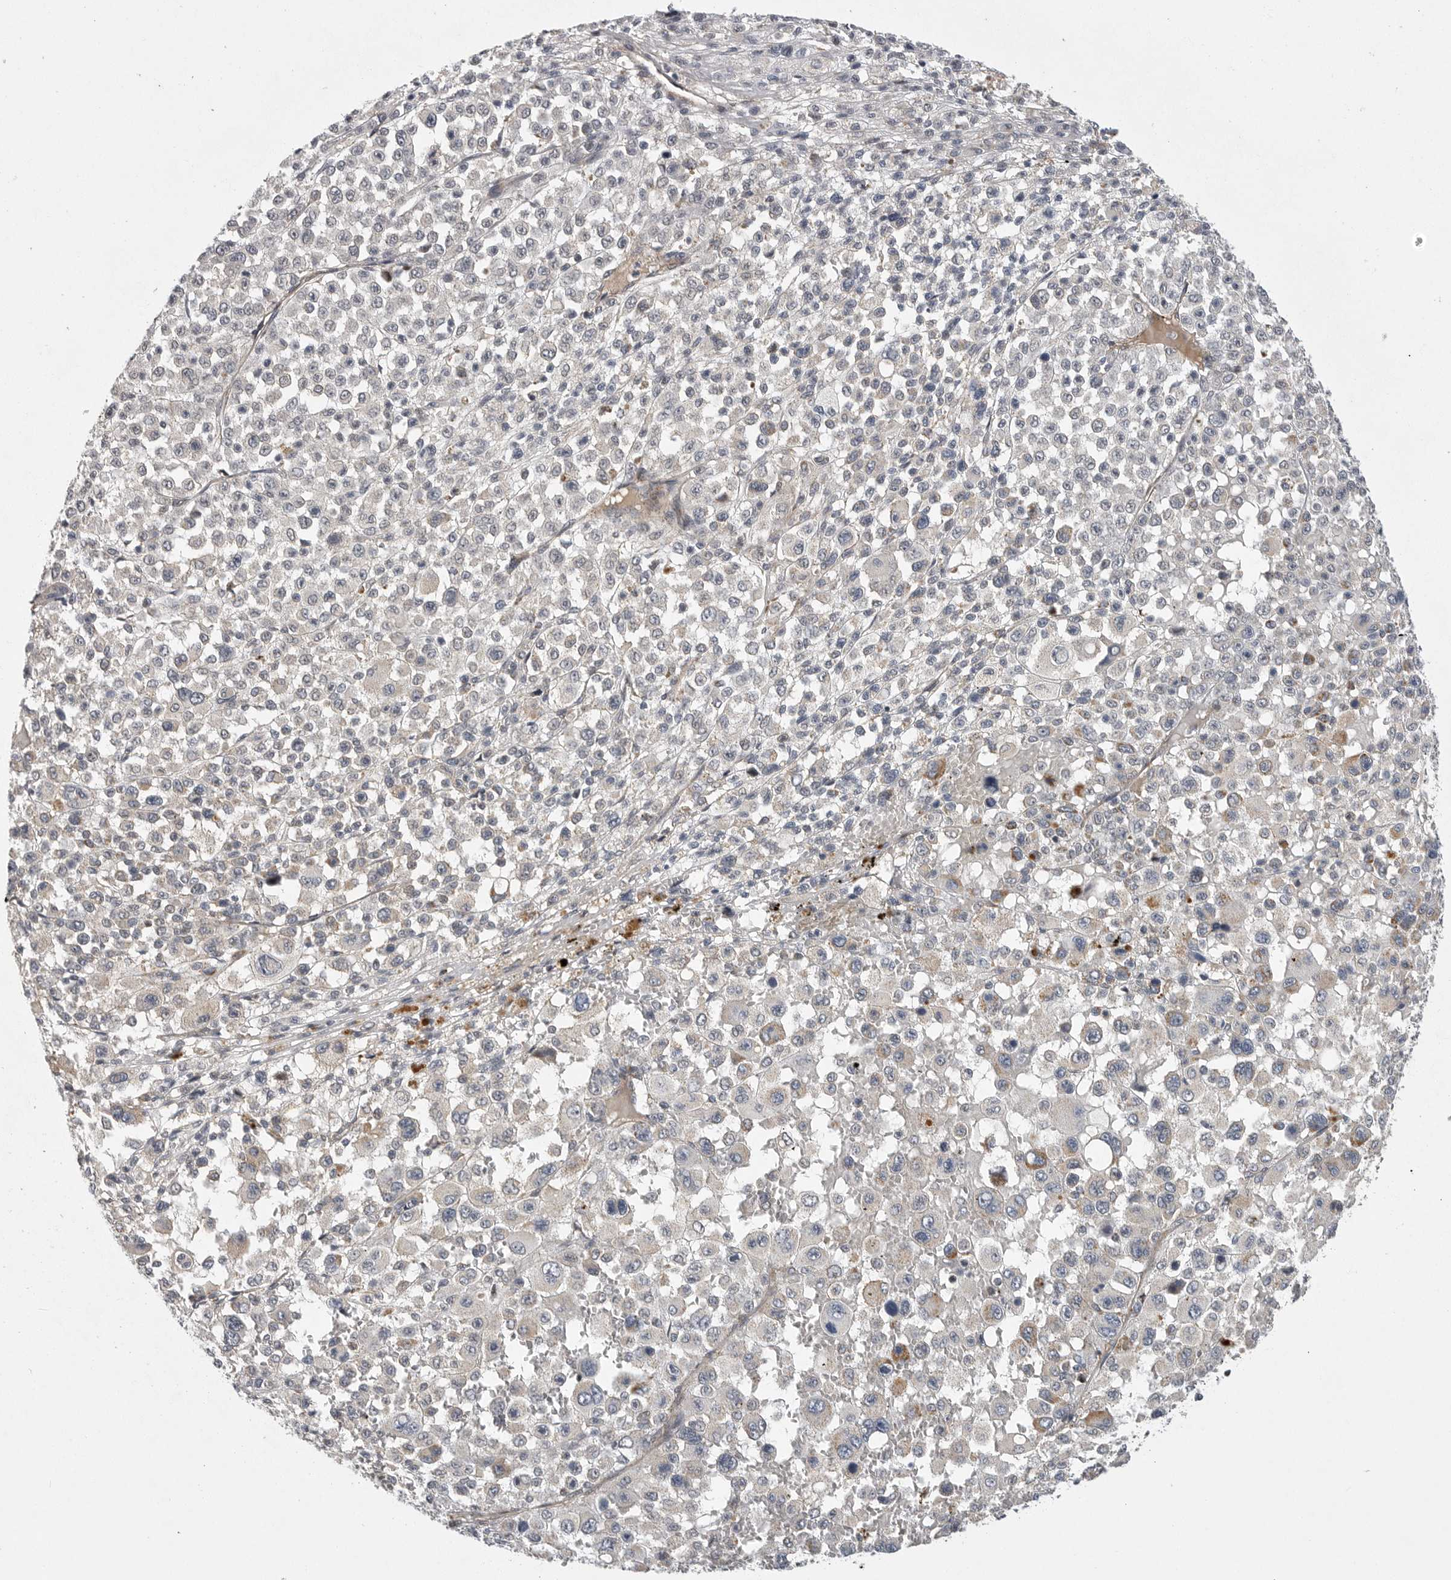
{"staining": {"intensity": "negative", "quantity": "none", "location": "none"}, "tissue": "melanoma", "cell_type": "Tumor cells", "image_type": "cancer", "snomed": [{"axis": "morphology", "description": "Malignant melanoma, Metastatic site"}, {"axis": "topography", "description": "Skin"}], "caption": "The photomicrograph shows no staining of tumor cells in melanoma. The staining is performed using DAB (3,3'-diaminobenzidine) brown chromogen with nuclei counter-stained in using hematoxylin.", "gene": "TMPRSS11F", "patient": {"sex": "female", "age": 74}}